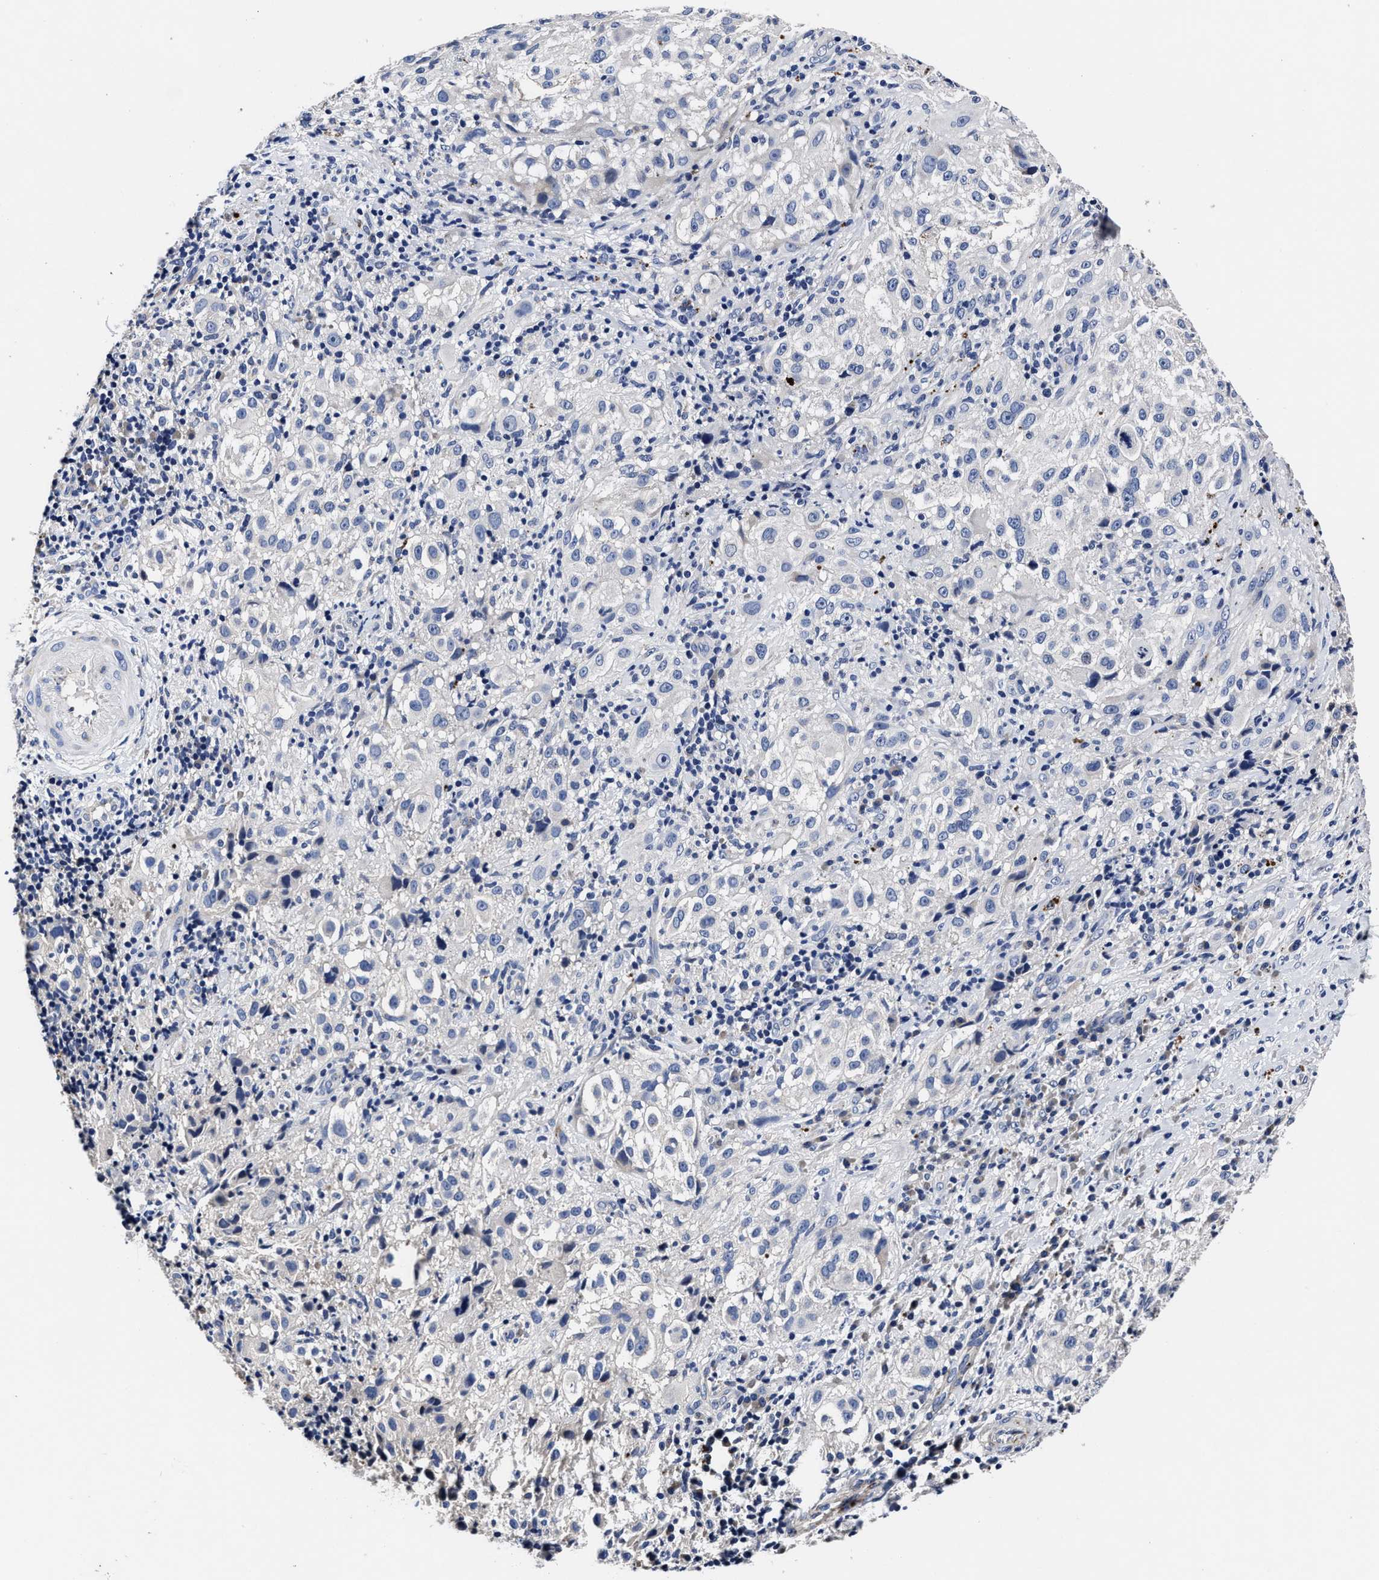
{"staining": {"intensity": "negative", "quantity": "none", "location": "none"}, "tissue": "melanoma", "cell_type": "Tumor cells", "image_type": "cancer", "snomed": [{"axis": "morphology", "description": "Necrosis, NOS"}, {"axis": "morphology", "description": "Malignant melanoma, NOS"}, {"axis": "topography", "description": "Skin"}], "caption": "Melanoma stained for a protein using IHC shows no staining tumor cells.", "gene": "OLFML2A", "patient": {"sex": "female", "age": 87}}